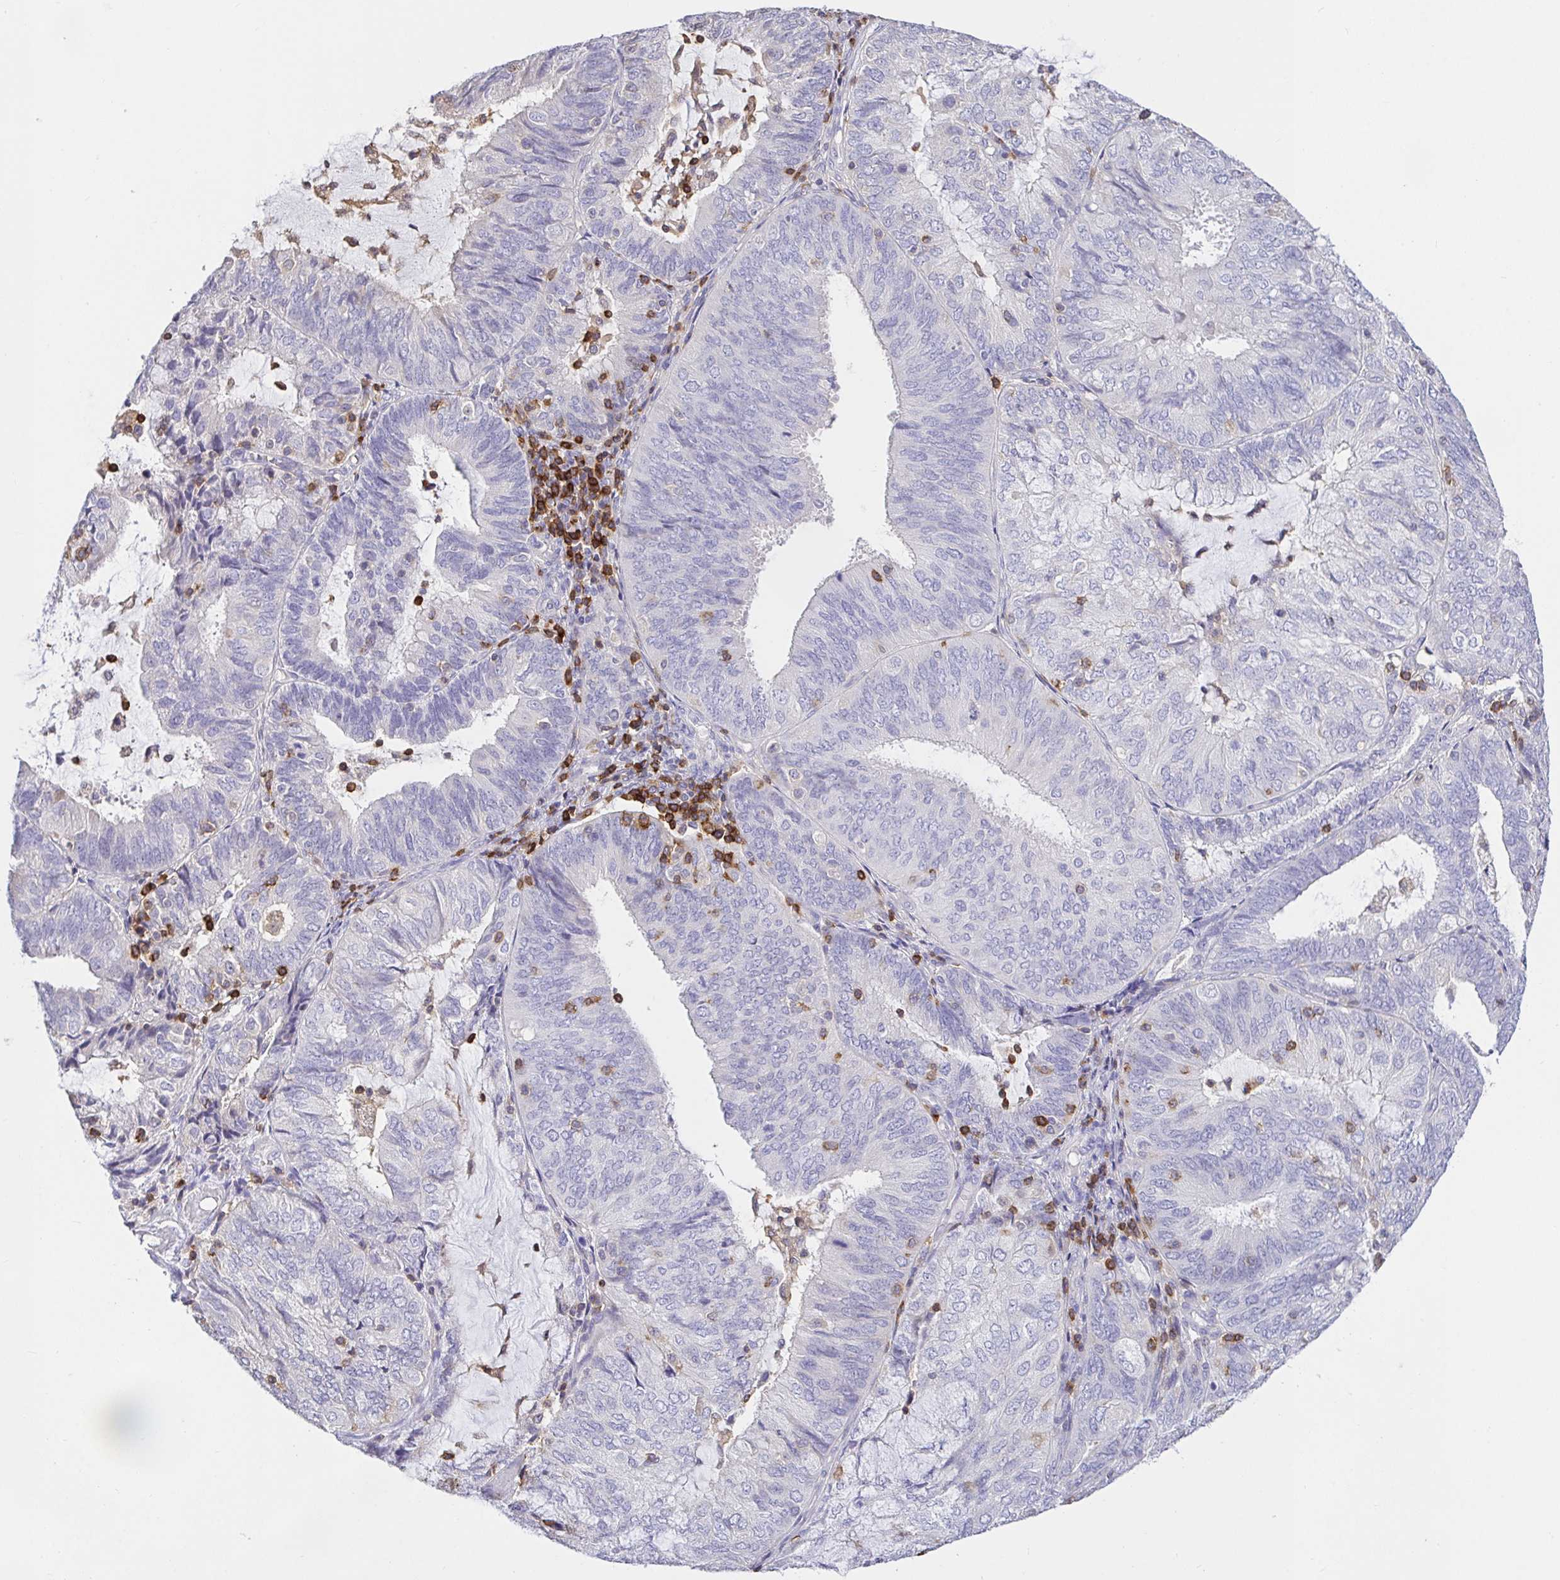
{"staining": {"intensity": "negative", "quantity": "none", "location": "none"}, "tissue": "endometrial cancer", "cell_type": "Tumor cells", "image_type": "cancer", "snomed": [{"axis": "morphology", "description": "Adenocarcinoma, NOS"}, {"axis": "topography", "description": "Endometrium"}], "caption": "This is an immunohistochemistry (IHC) photomicrograph of endometrial cancer (adenocarcinoma). There is no expression in tumor cells.", "gene": "SKAP1", "patient": {"sex": "female", "age": 81}}